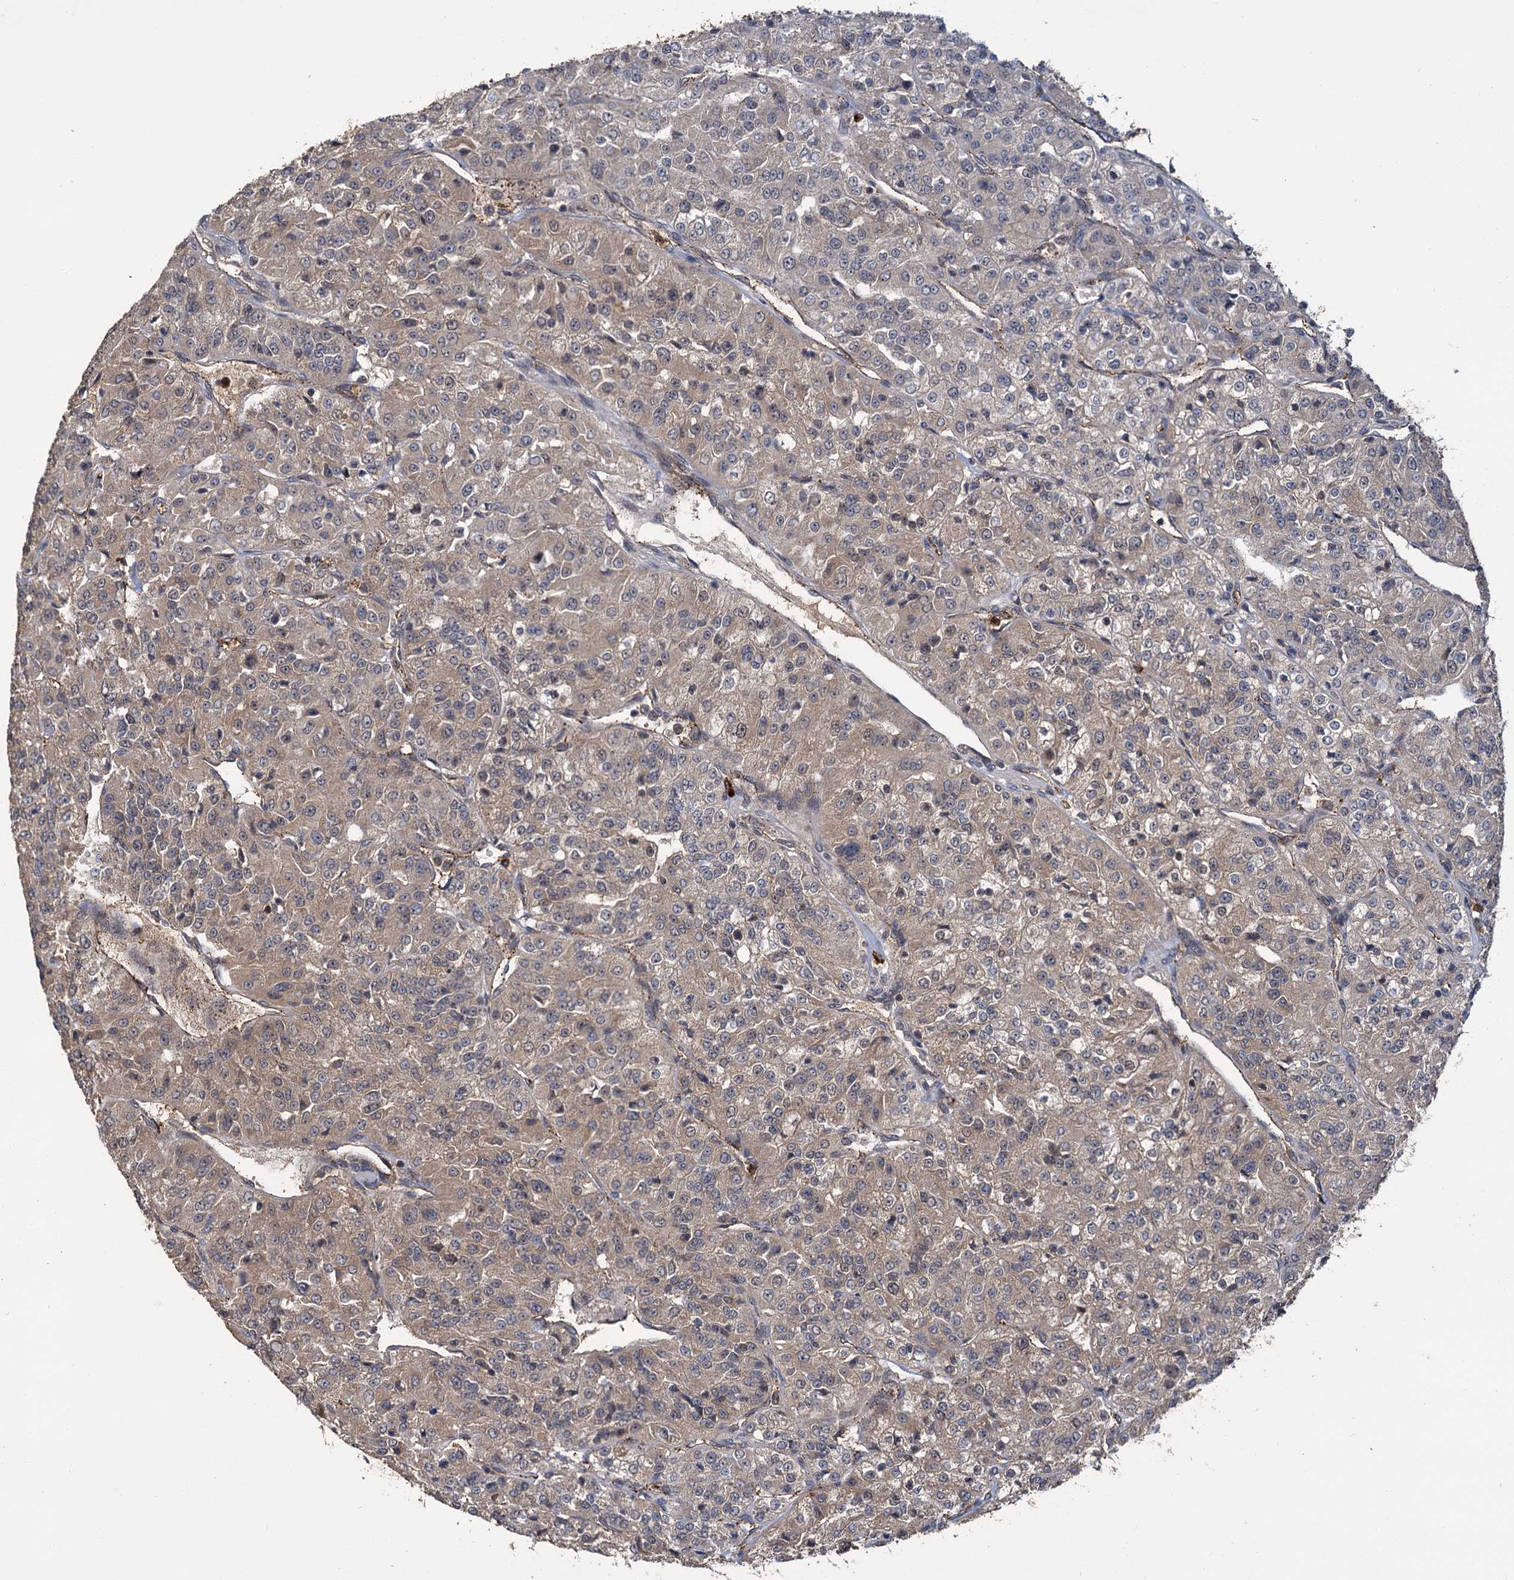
{"staining": {"intensity": "weak", "quantity": "25%-75%", "location": "cytoplasmic/membranous"}, "tissue": "renal cancer", "cell_type": "Tumor cells", "image_type": "cancer", "snomed": [{"axis": "morphology", "description": "Adenocarcinoma, NOS"}, {"axis": "topography", "description": "Kidney"}], "caption": "Tumor cells reveal weak cytoplasmic/membranous positivity in about 25%-75% of cells in renal adenocarcinoma. The protein of interest is shown in brown color, while the nuclei are stained blue.", "gene": "KANSL2", "patient": {"sex": "female", "age": 63}}